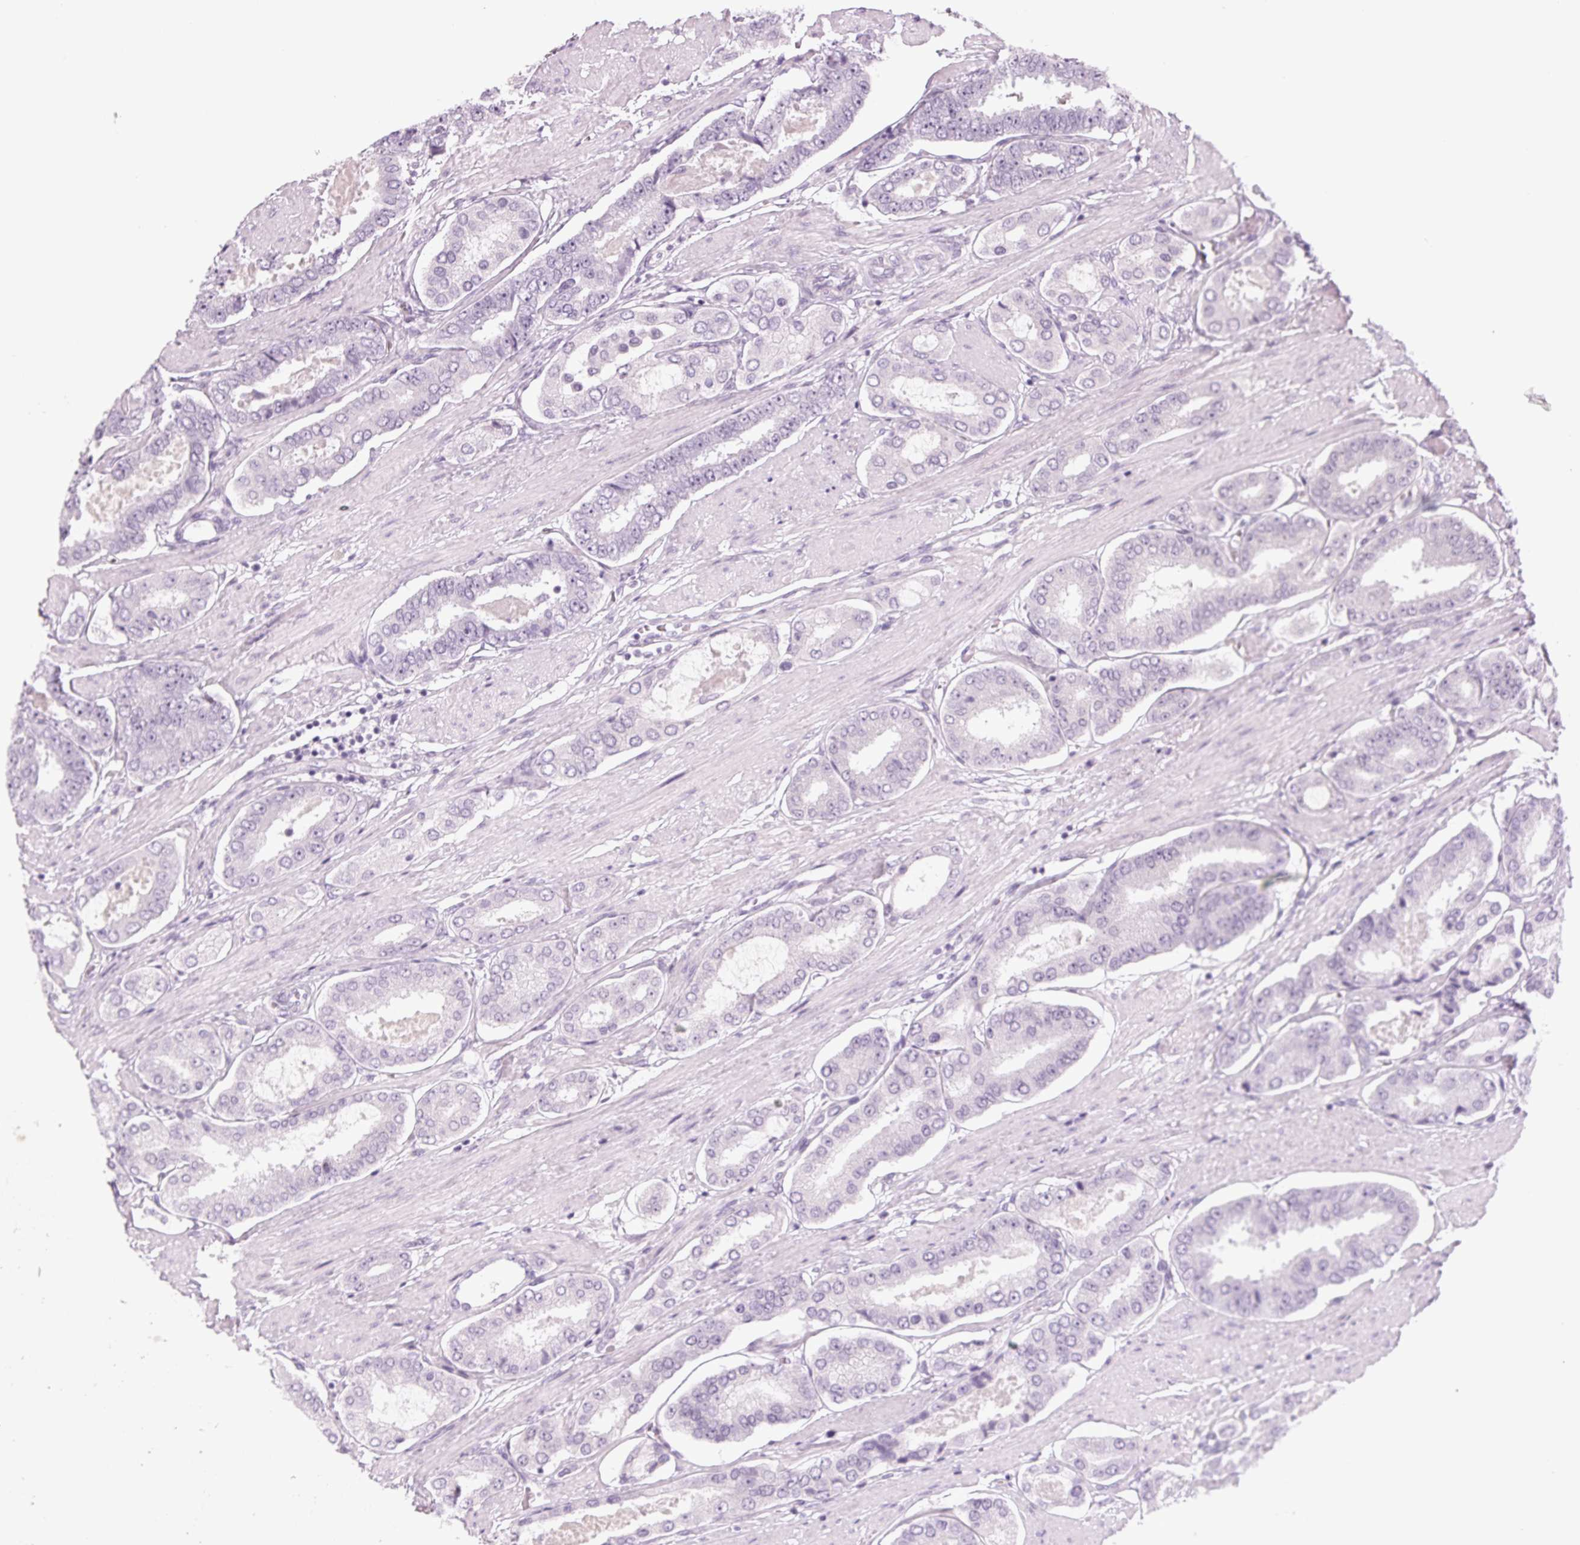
{"staining": {"intensity": "negative", "quantity": "none", "location": "none"}, "tissue": "prostate cancer", "cell_type": "Tumor cells", "image_type": "cancer", "snomed": [{"axis": "morphology", "description": "Adenocarcinoma, High grade"}, {"axis": "topography", "description": "Prostate"}], "caption": "Micrograph shows no protein expression in tumor cells of adenocarcinoma (high-grade) (prostate) tissue.", "gene": "ODAD2", "patient": {"sex": "male", "age": 63}}